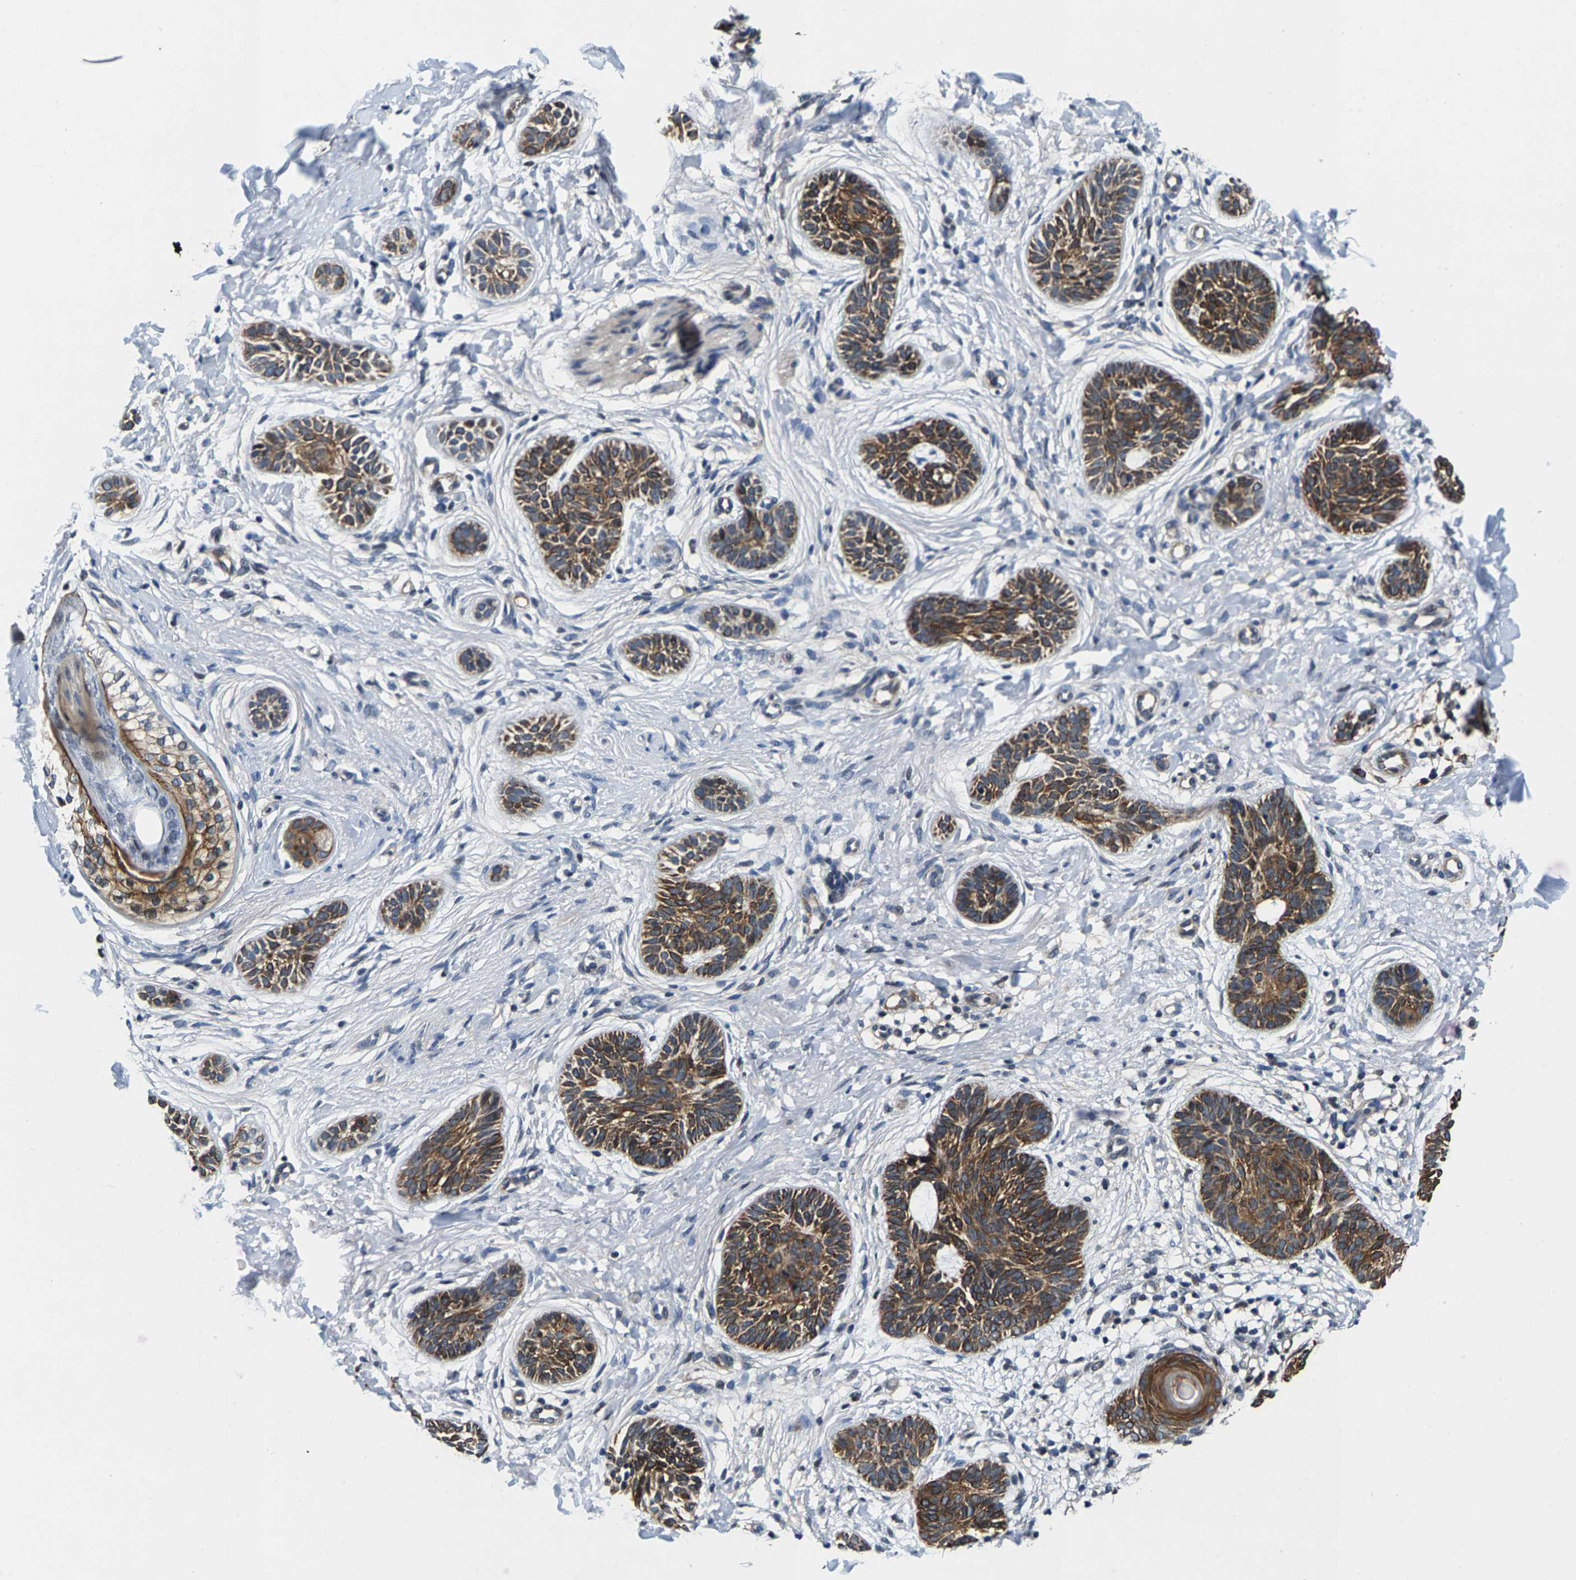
{"staining": {"intensity": "moderate", "quantity": ">75%", "location": "cytoplasmic/membranous"}, "tissue": "skin cancer", "cell_type": "Tumor cells", "image_type": "cancer", "snomed": [{"axis": "morphology", "description": "Normal tissue, NOS"}, {"axis": "morphology", "description": "Basal cell carcinoma"}, {"axis": "topography", "description": "Skin"}], "caption": "Immunohistochemical staining of skin cancer (basal cell carcinoma) shows medium levels of moderate cytoplasmic/membranous expression in approximately >75% of tumor cells. The staining was performed using DAB to visualize the protein expression in brown, while the nuclei were stained in blue with hematoxylin (Magnification: 20x).", "gene": "GTPBP10", "patient": {"sex": "male", "age": 63}}